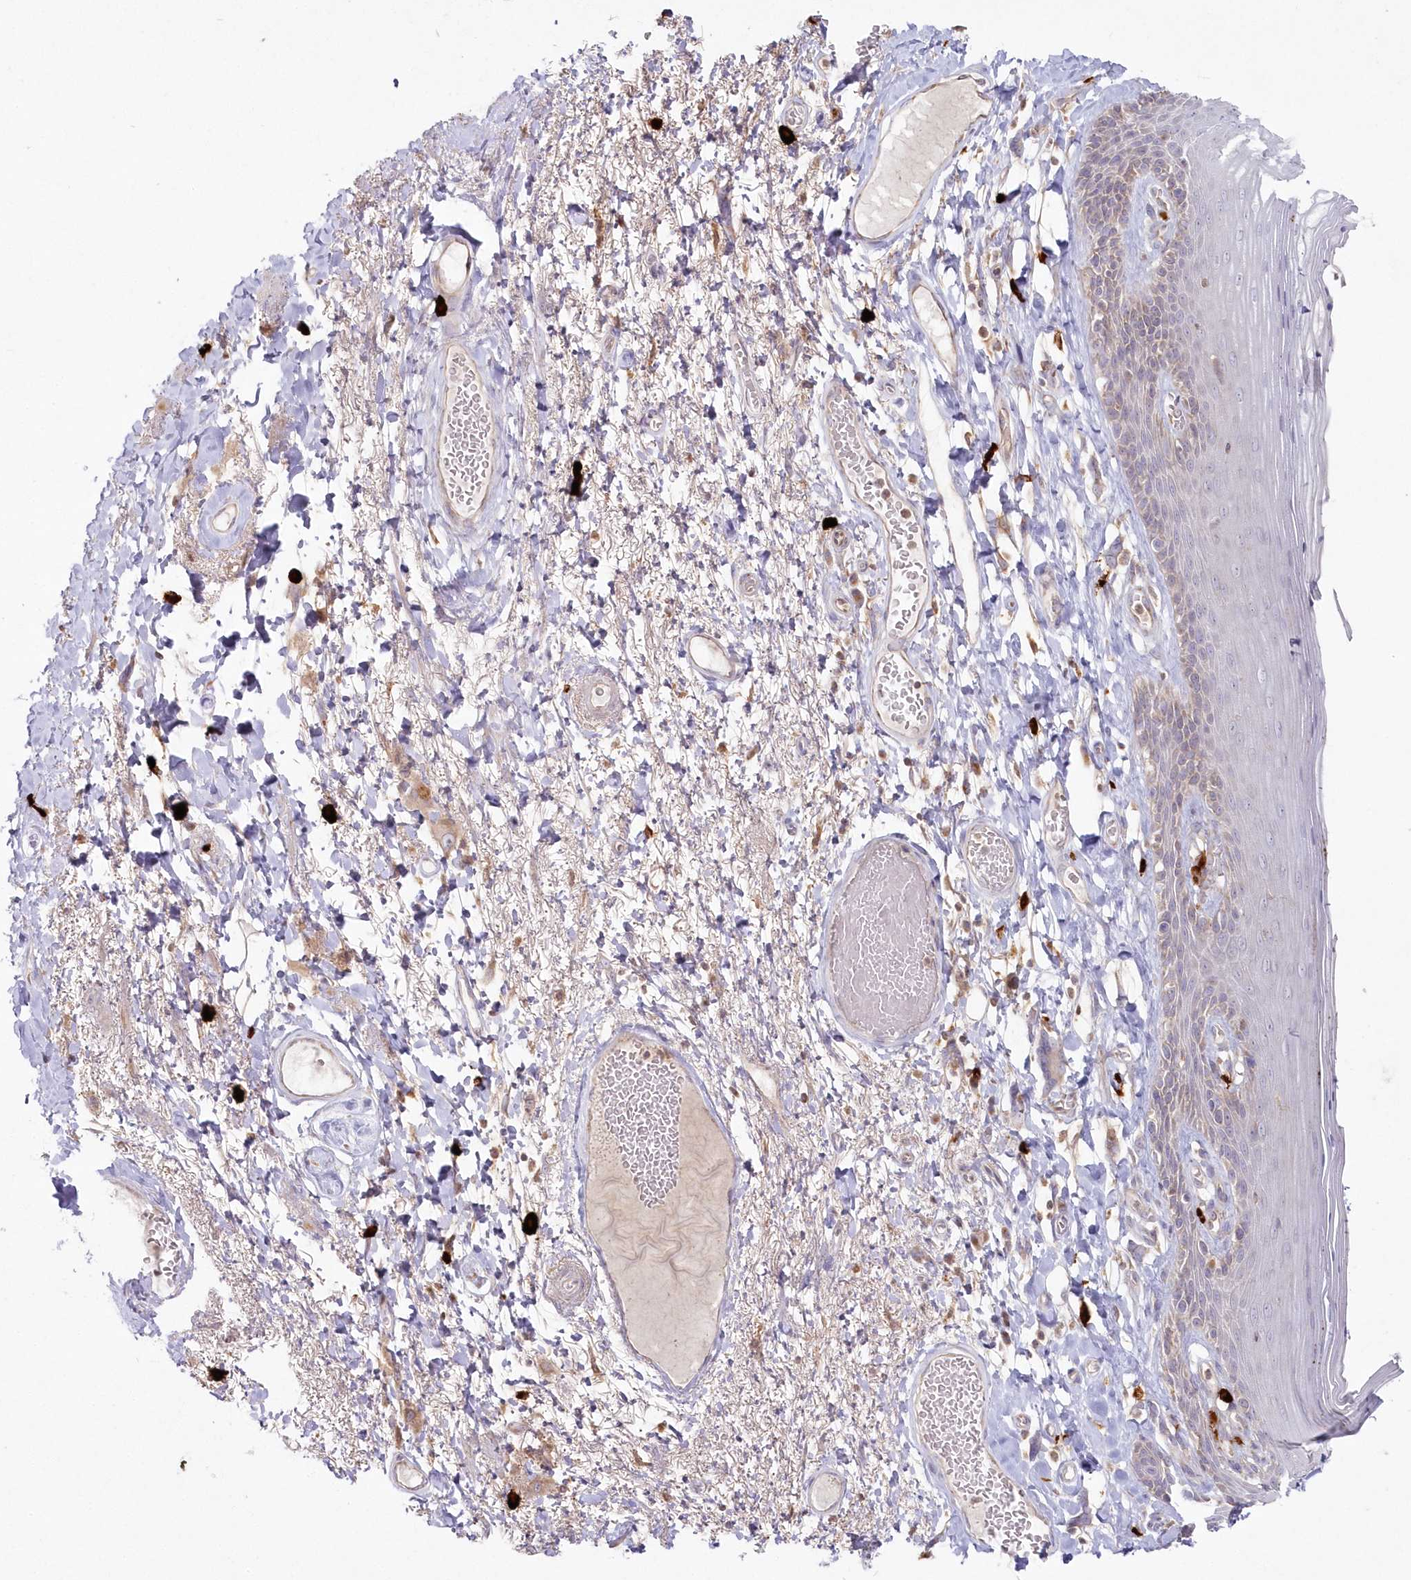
{"staining": {"intensity": "moderate", "quantity": "<25%", "location": "cytoplasmic/membranous"}, "tissue": "skin", "cell_type": "Epidermal cells", "image_type": "normal", "snomed": [{"axis": "morphology", "description": "Normal tissue, NOS"}, {"axis": "topography", "description": "Anal"}], "caption": "Brown immunohistochemical staining in benign skin demonstrates moderate cytoplasmic/membranous positivity in approximately <25% of epidermal cells. The protein is shown in brown color, while the nuclei are stained blue.", "gene": "ARSB", "patient": {"sex": "male", "age": 69}}